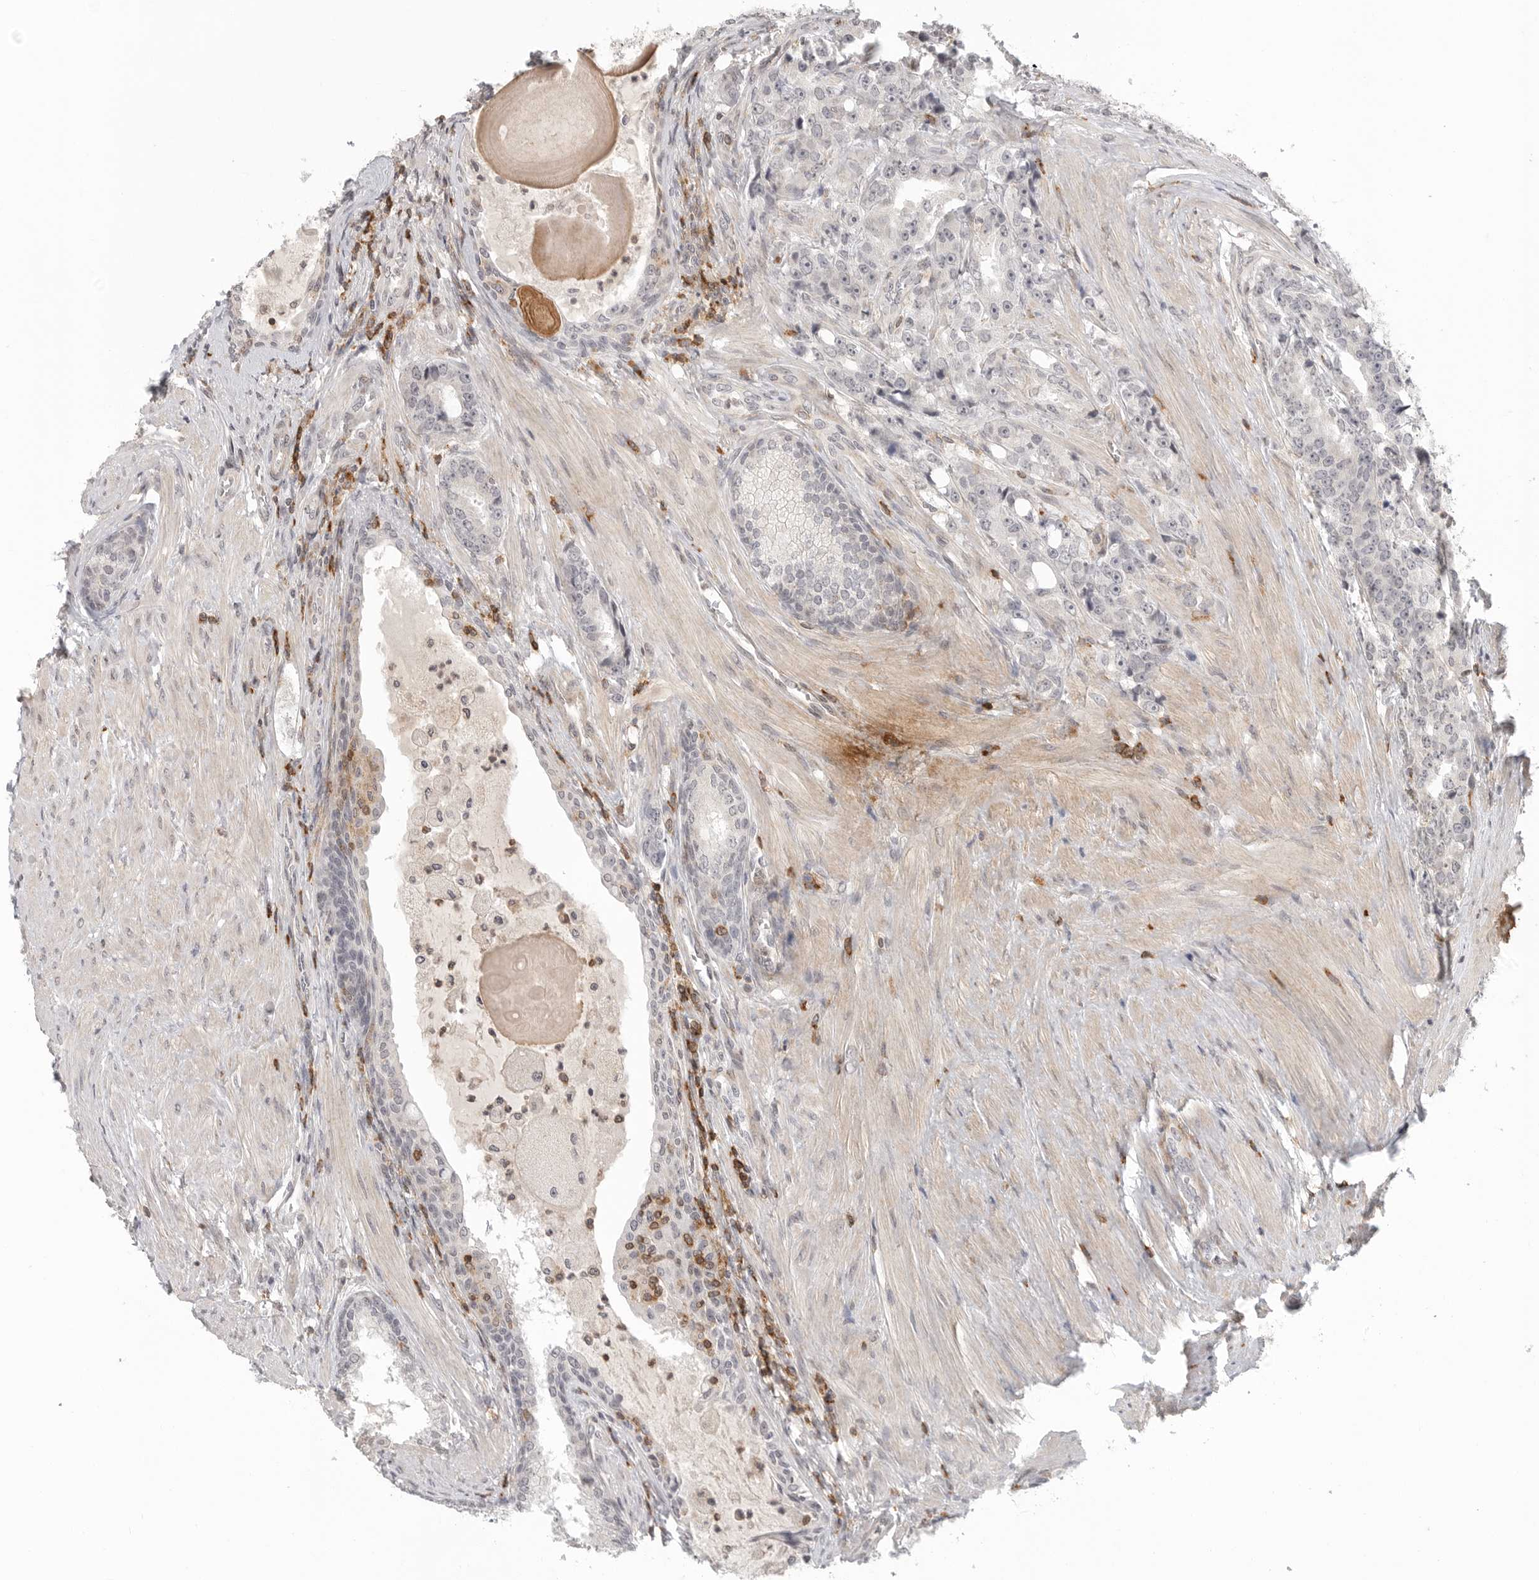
{"staining": {"intensity": "negative", "quantity": "none", "location": "none"}, "tissue": "prostate cancer", "cell_type": "Tumor cells", "image_type": "cancer", "snomed": [{"axis": "morphology", "description": "Adenocarcinoma, High grade"}, {"axis": "topography", "description": "Prostate"}], "caption": "This is an IHC micrograph of human high-grade adenocarcinoma (prostate). There is no expression in tumor cells.", "gene": "SH3KBP1", "patient": {"sex": "male", "age": 60}}